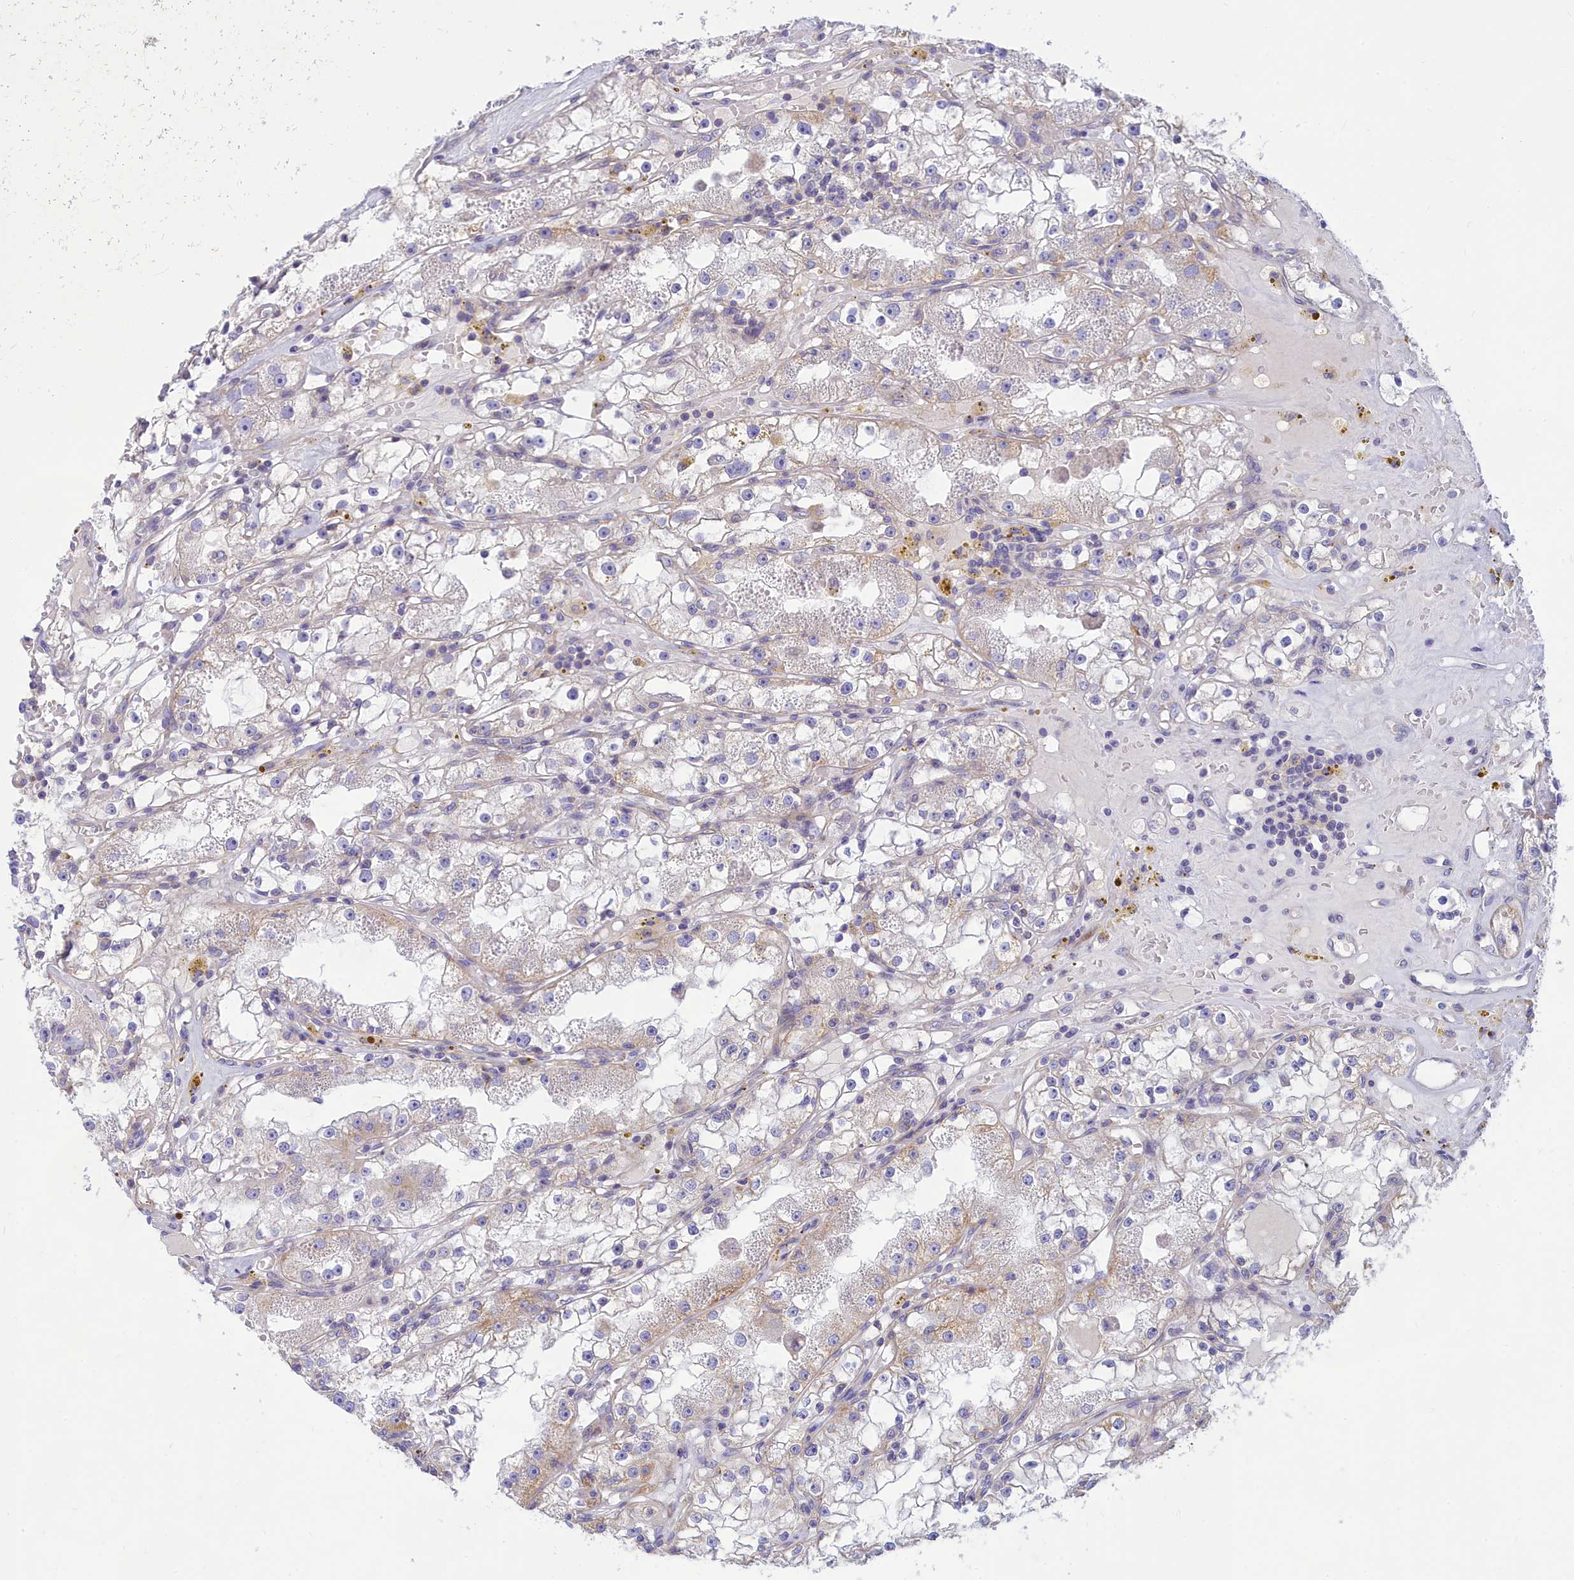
{"staining": {"intensity": "negative", "quantity": "none", "location": "none"}, "tissue": "renal cancer", "cell_type": "Tumor cells", "image_type": "cancer", "snomed": [{"axis": "morphology", "description": "Adenocarcinoma, NOS"}, {"axis": "topography", "description": "Kidney"}], "caption": "Renal adenocarcinoma was stained to show a protein in brown. There is no significant positivity in tumor cells.", "gene": "TMEM30B", "patient": {"sex": "male", "age": 56}}